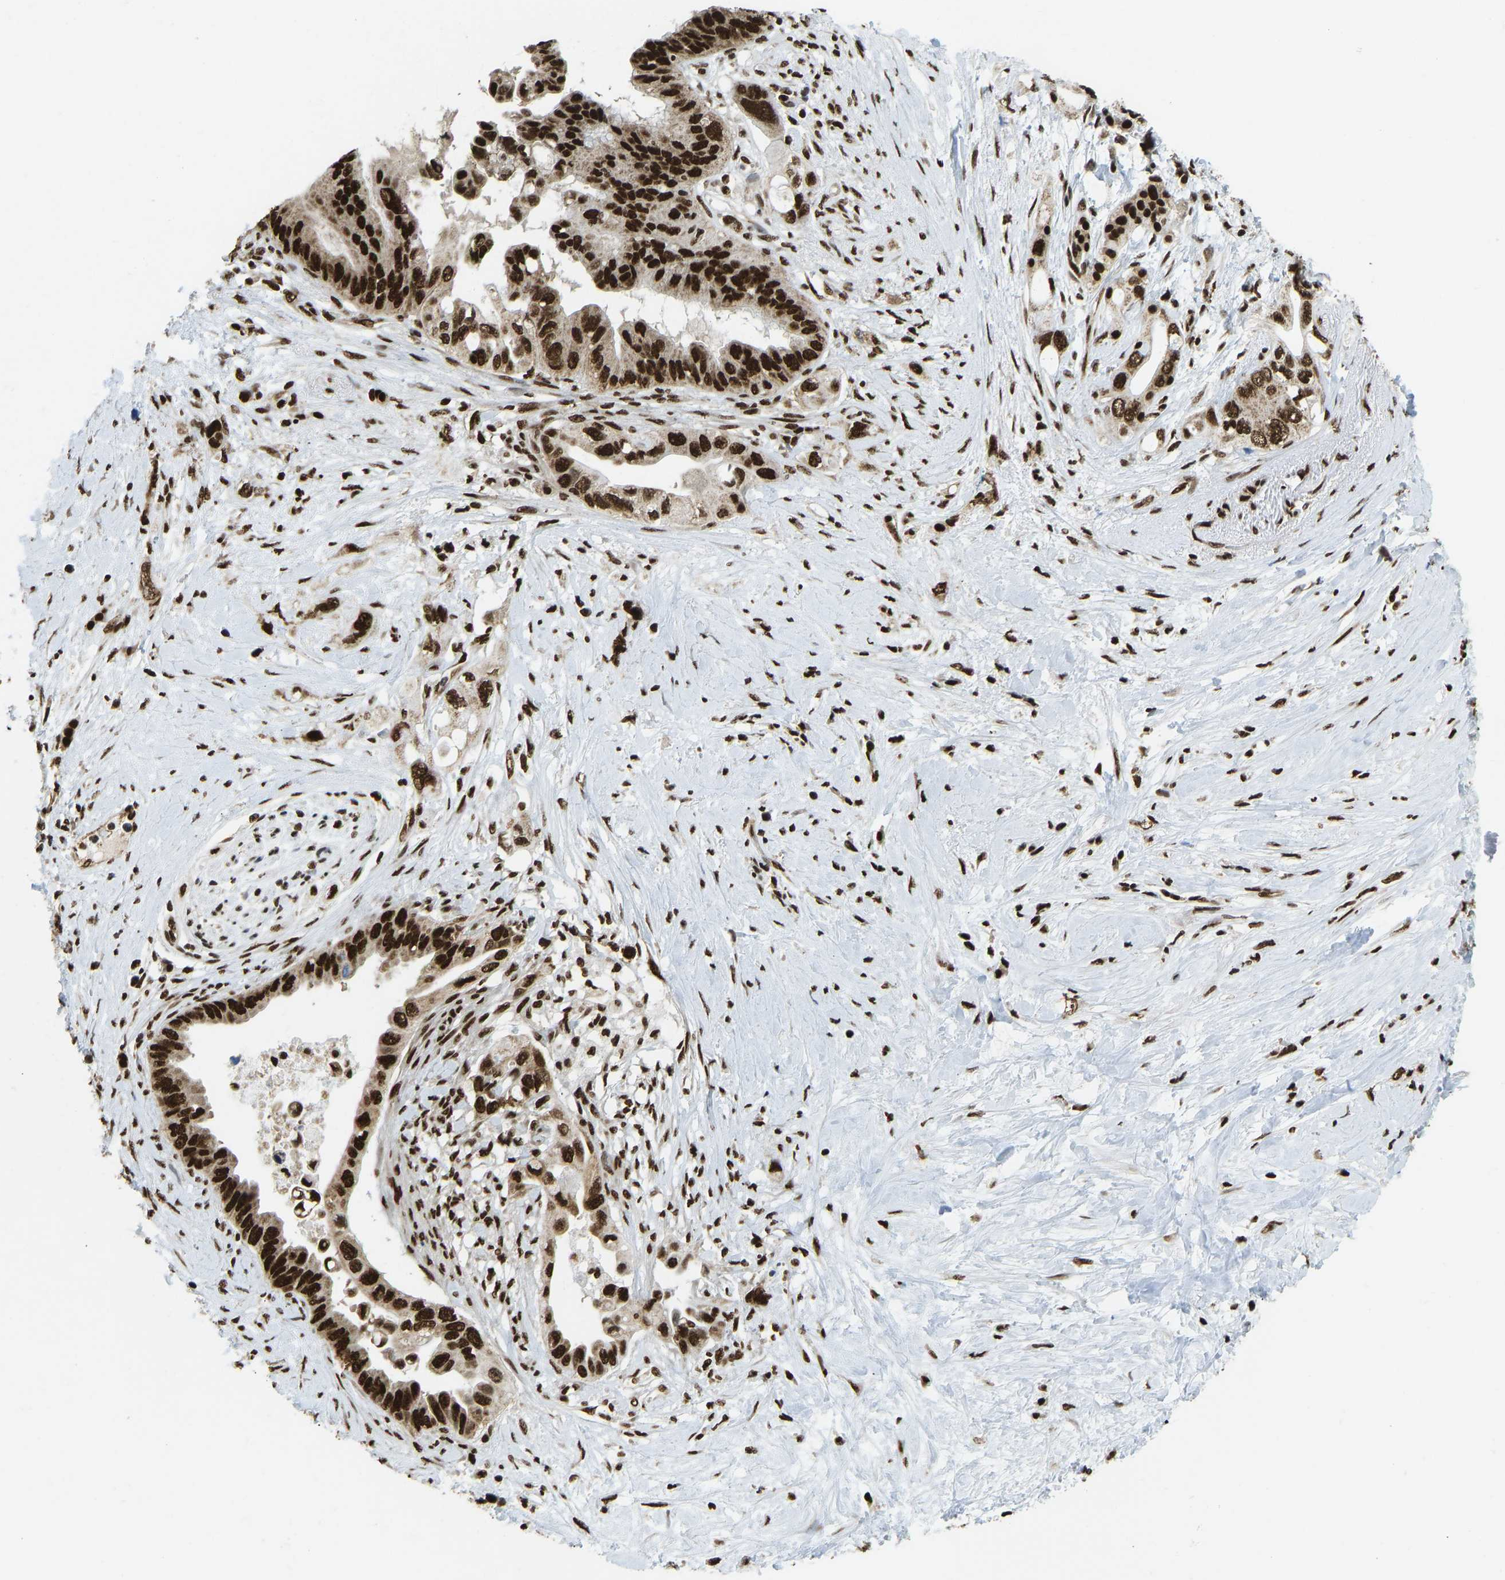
{"staining": {"intensity": "strong", "quantity": ">75%", "location": "nuclear"}, "tissue": "pancreatic cancer", "cell_type": "Tumor cells", "image_type": "cancer", "snomed": [{"axis": "morphology", "description": "Adenocarcinoma, NOS"}, {"axis": "topography", "description": "Pancreas"}], "caption": "IHC image of neoplastic tissue: human pancreatic cancer stained using immunohistochemistry shows high levels of strong protein expression localized specifically in the nuclear of tumor cells, appearing as a nuclear brown color.", "gene": "ZSCAN20", "patient": {"sex": "female", "age": 56}}